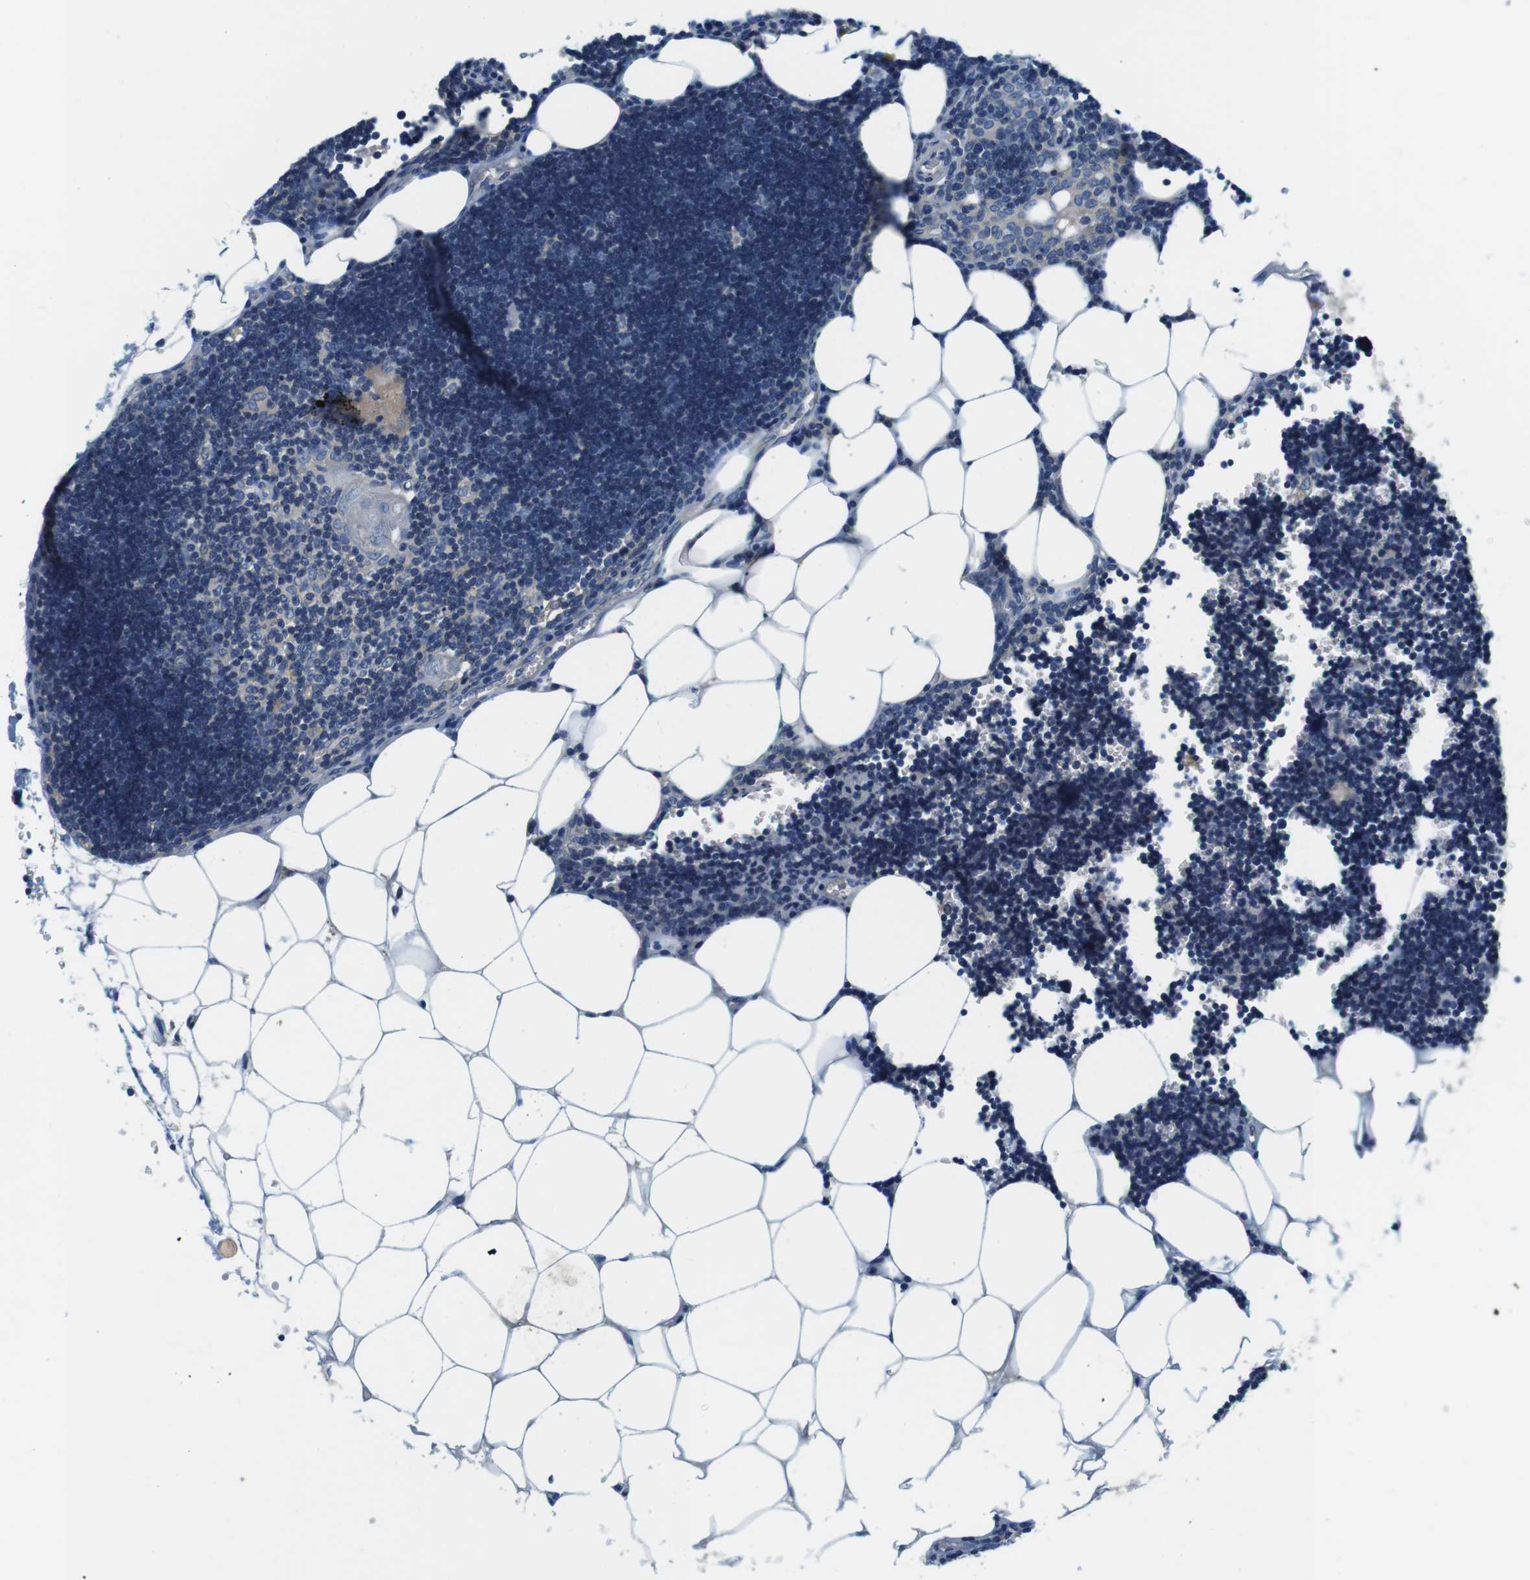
{"staining": {"intensity": "weak", "quantity": "25%-75%", "location": "cytoplasmic/membranous"}, "tissue": "lymph node", "cell_type": "Germinal center cells", "image_type": "normal", "snomed": [{"axis": "morphology", "description": "Normal tissue, NOS"}, {"axis": "topography", "description": "Lymph node"}], "caption": "High-power microscopy captured an immunohistochemistry (IHC) image of unremarkable lymph node, revealing weak cytoplasmic/membranous expression in about 25%-75% of germinal center cells. The protein of interest is shown in brown color, while the nuclei are stained blue.", "gene": "DENND4C", "patient": {"sex": "male", "age": 33}}